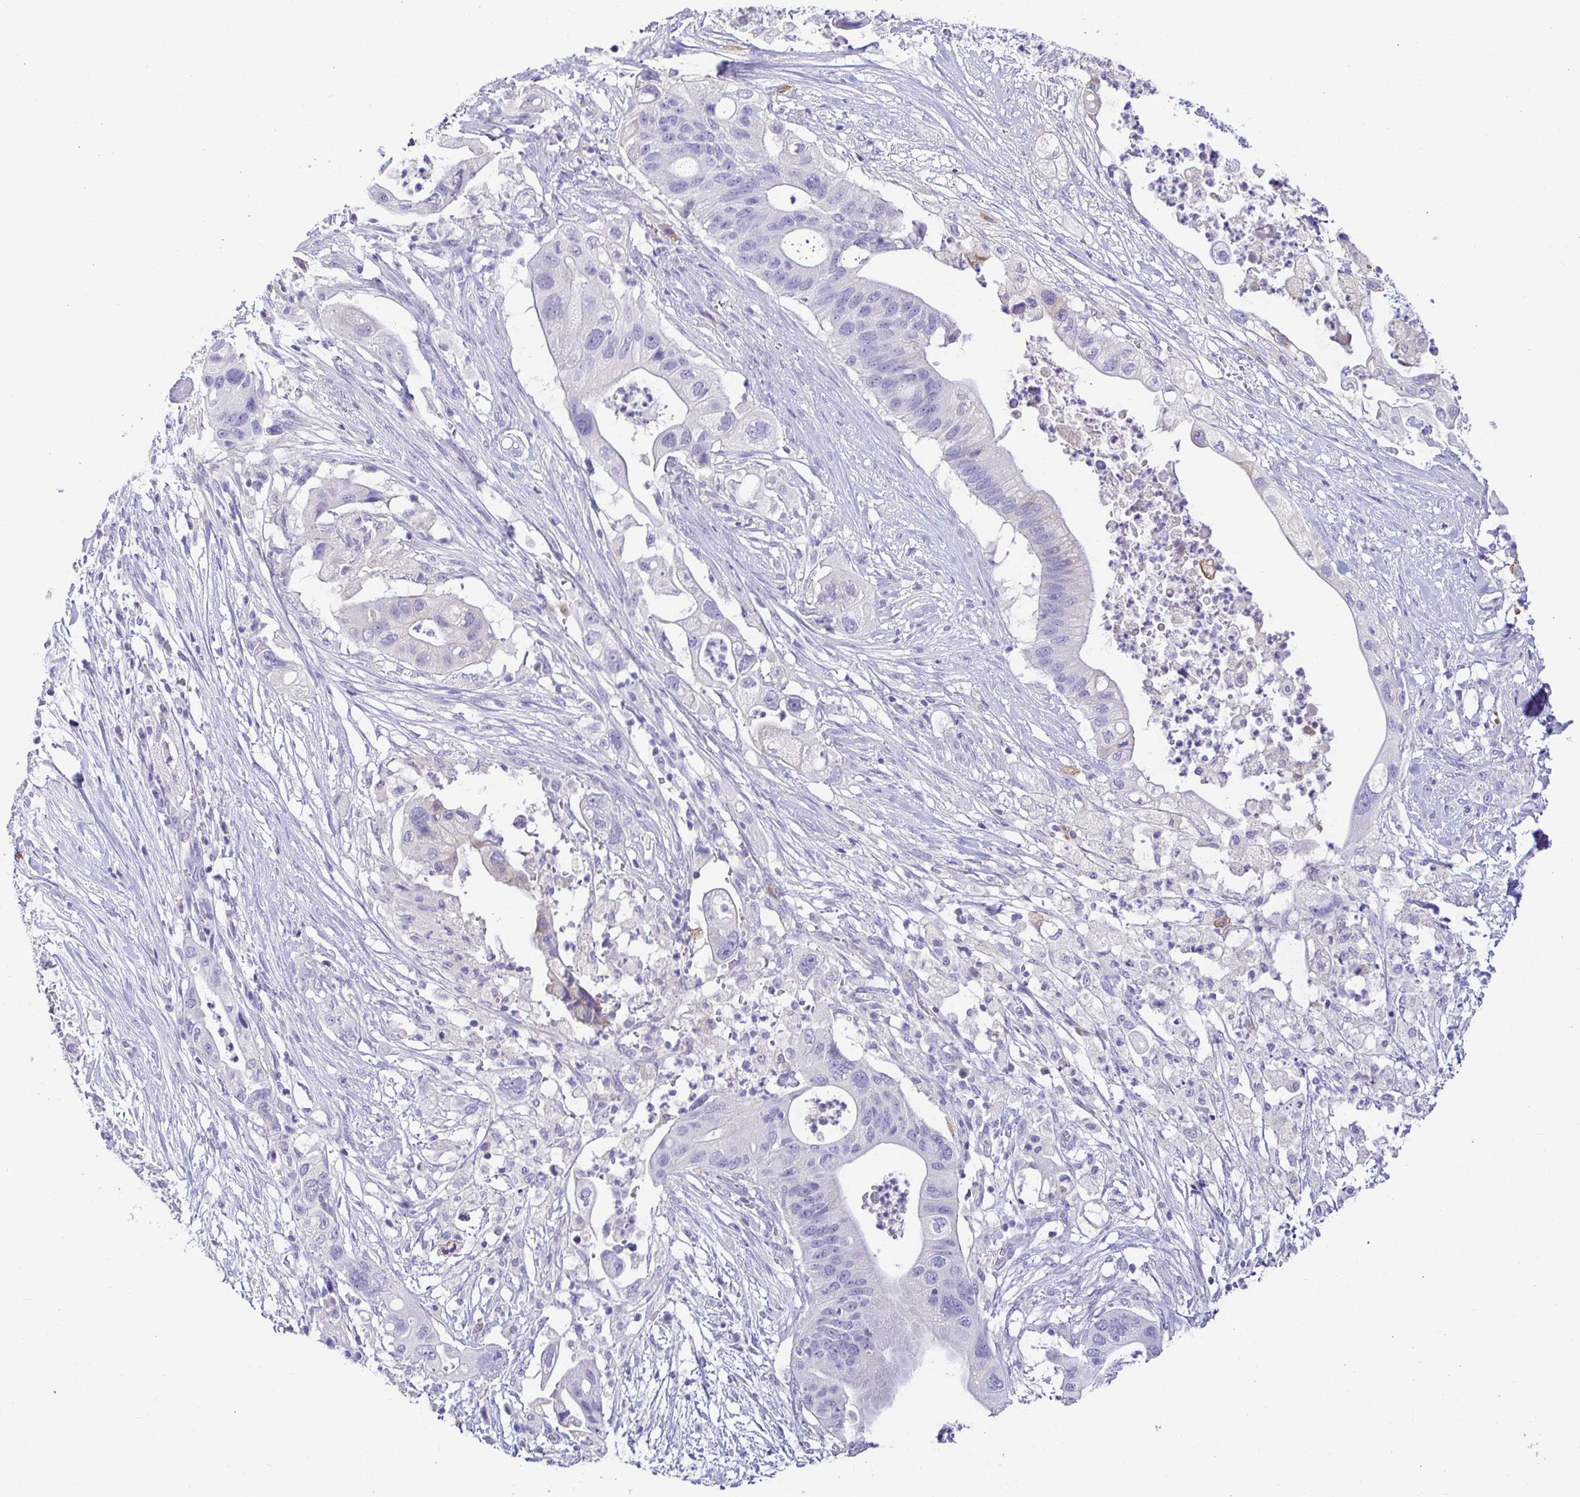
{"staining": {"intensity": "negative", "quantity": "none", "location": "none"}, "tissue": "pancreatic cancer", "cell_type": "Tumor cells", "image_type": "cancer", "snomed": [{"axis": "morphology", "description": "Adenocarcinoma, NOS"}, {"axis": "topography", "description": "Pancreas"}], "caption": "Immunohistochemistry micrograph of neoplastic tissue: pancreatic cancer (adenocarcinoma) stained with DAB (3,3'-diaminobenzidine) displays no significant protein positivity in tumor cells.", "gene": "CDO1", "patient": {"sex": "female", "age": 72}}